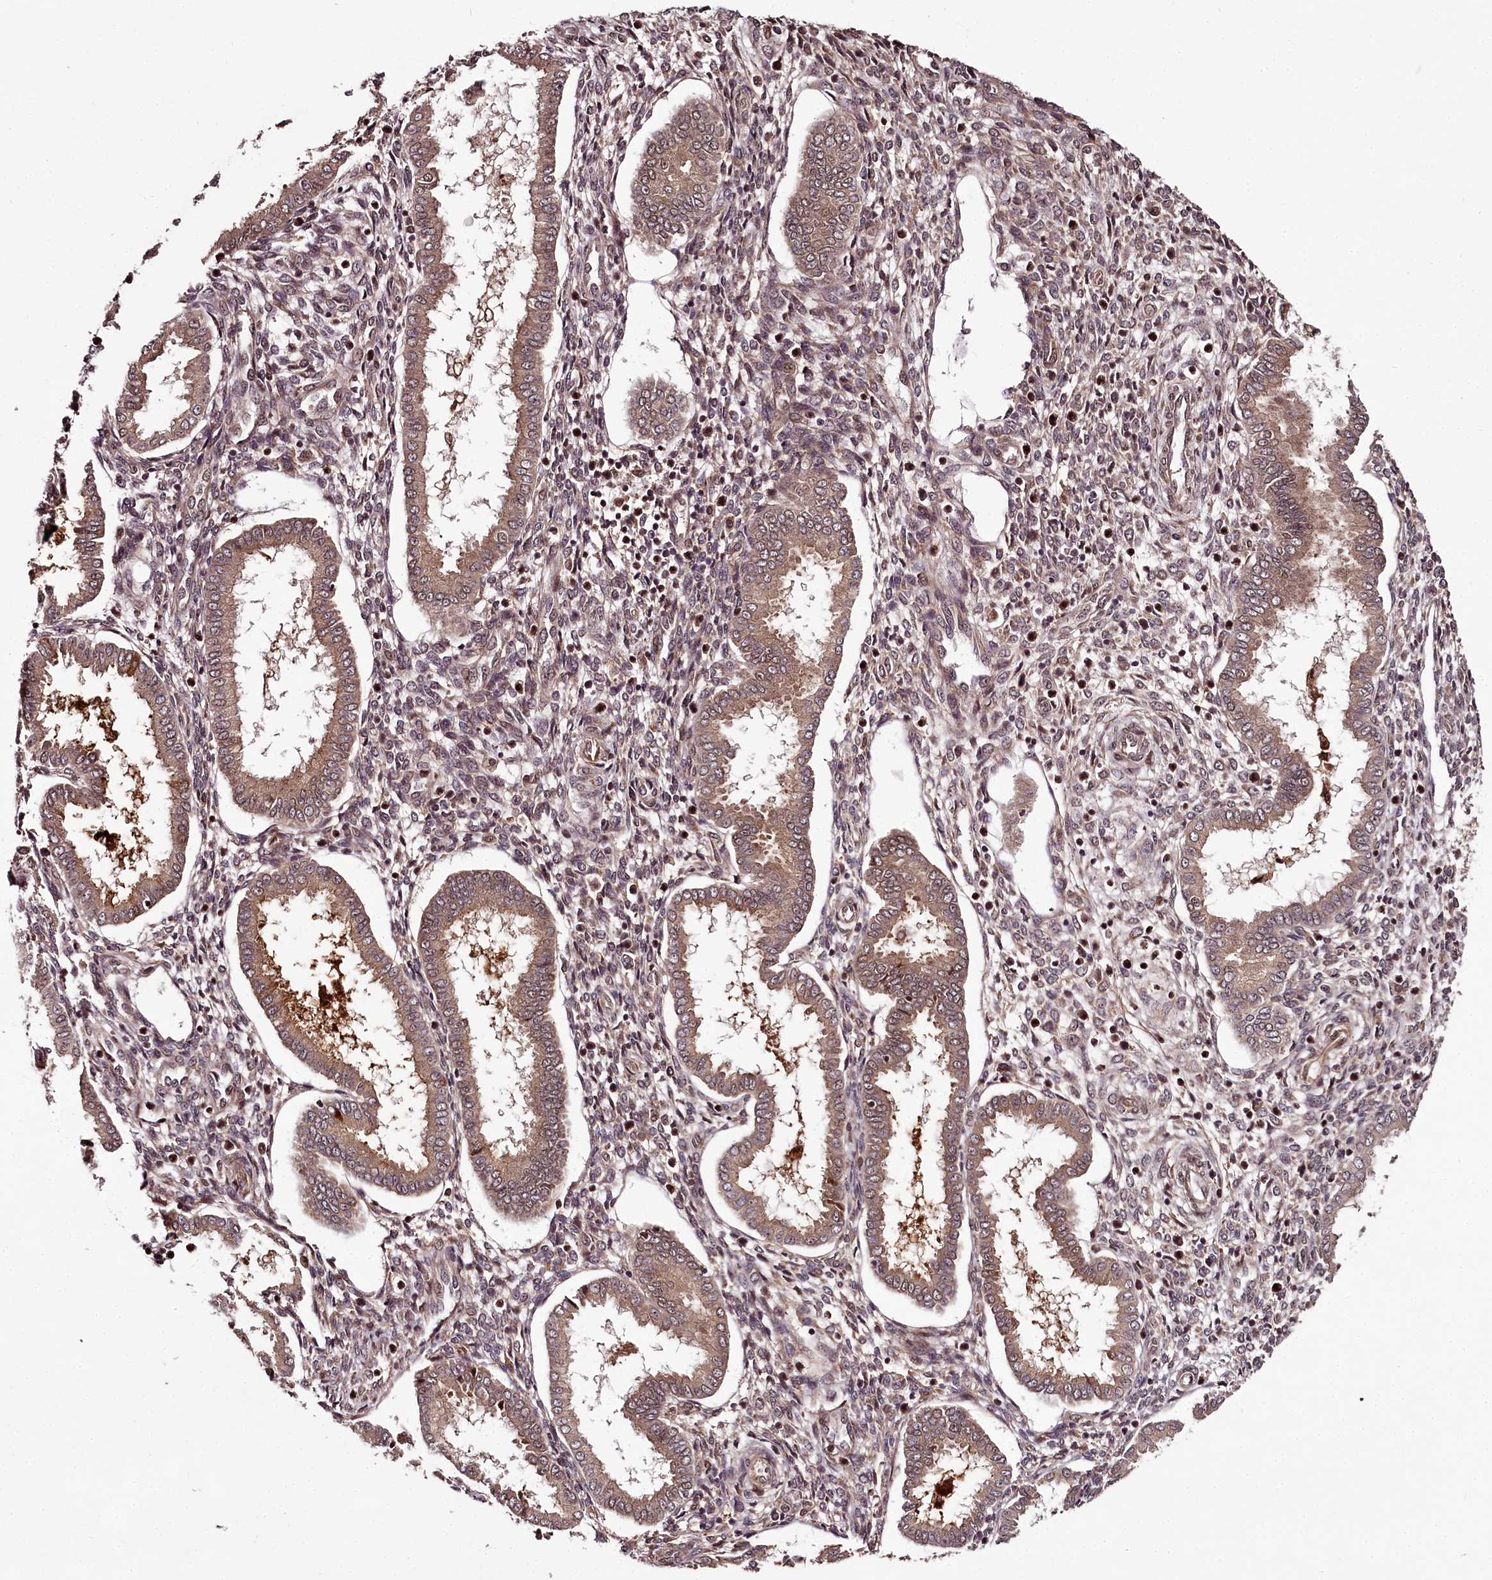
{"staining": {"intensity": "moderate", "quantity": "25%-75%", "location": "nuclear"}, "tissue": "endometrium", "cell_type": "Cells in endometrial stroma", "image_type": "normal", "snomed": [{"axis": "morphology", "description": "Normal tissue, NOS"}, {"axis": "topography", "description": "Endometrium"}], "caption": "Immunohistochemical staining of normal human endometrium demonstrates 25%-75% levels of moderate nuclear protein expression in approximately 25%-75% of cells in endometrial stroma. (brown staining indicates protein expression, while blue staining denotes nuclei).", "gene": "MAML3", "patient": {"sex": "female", "age": 24}}